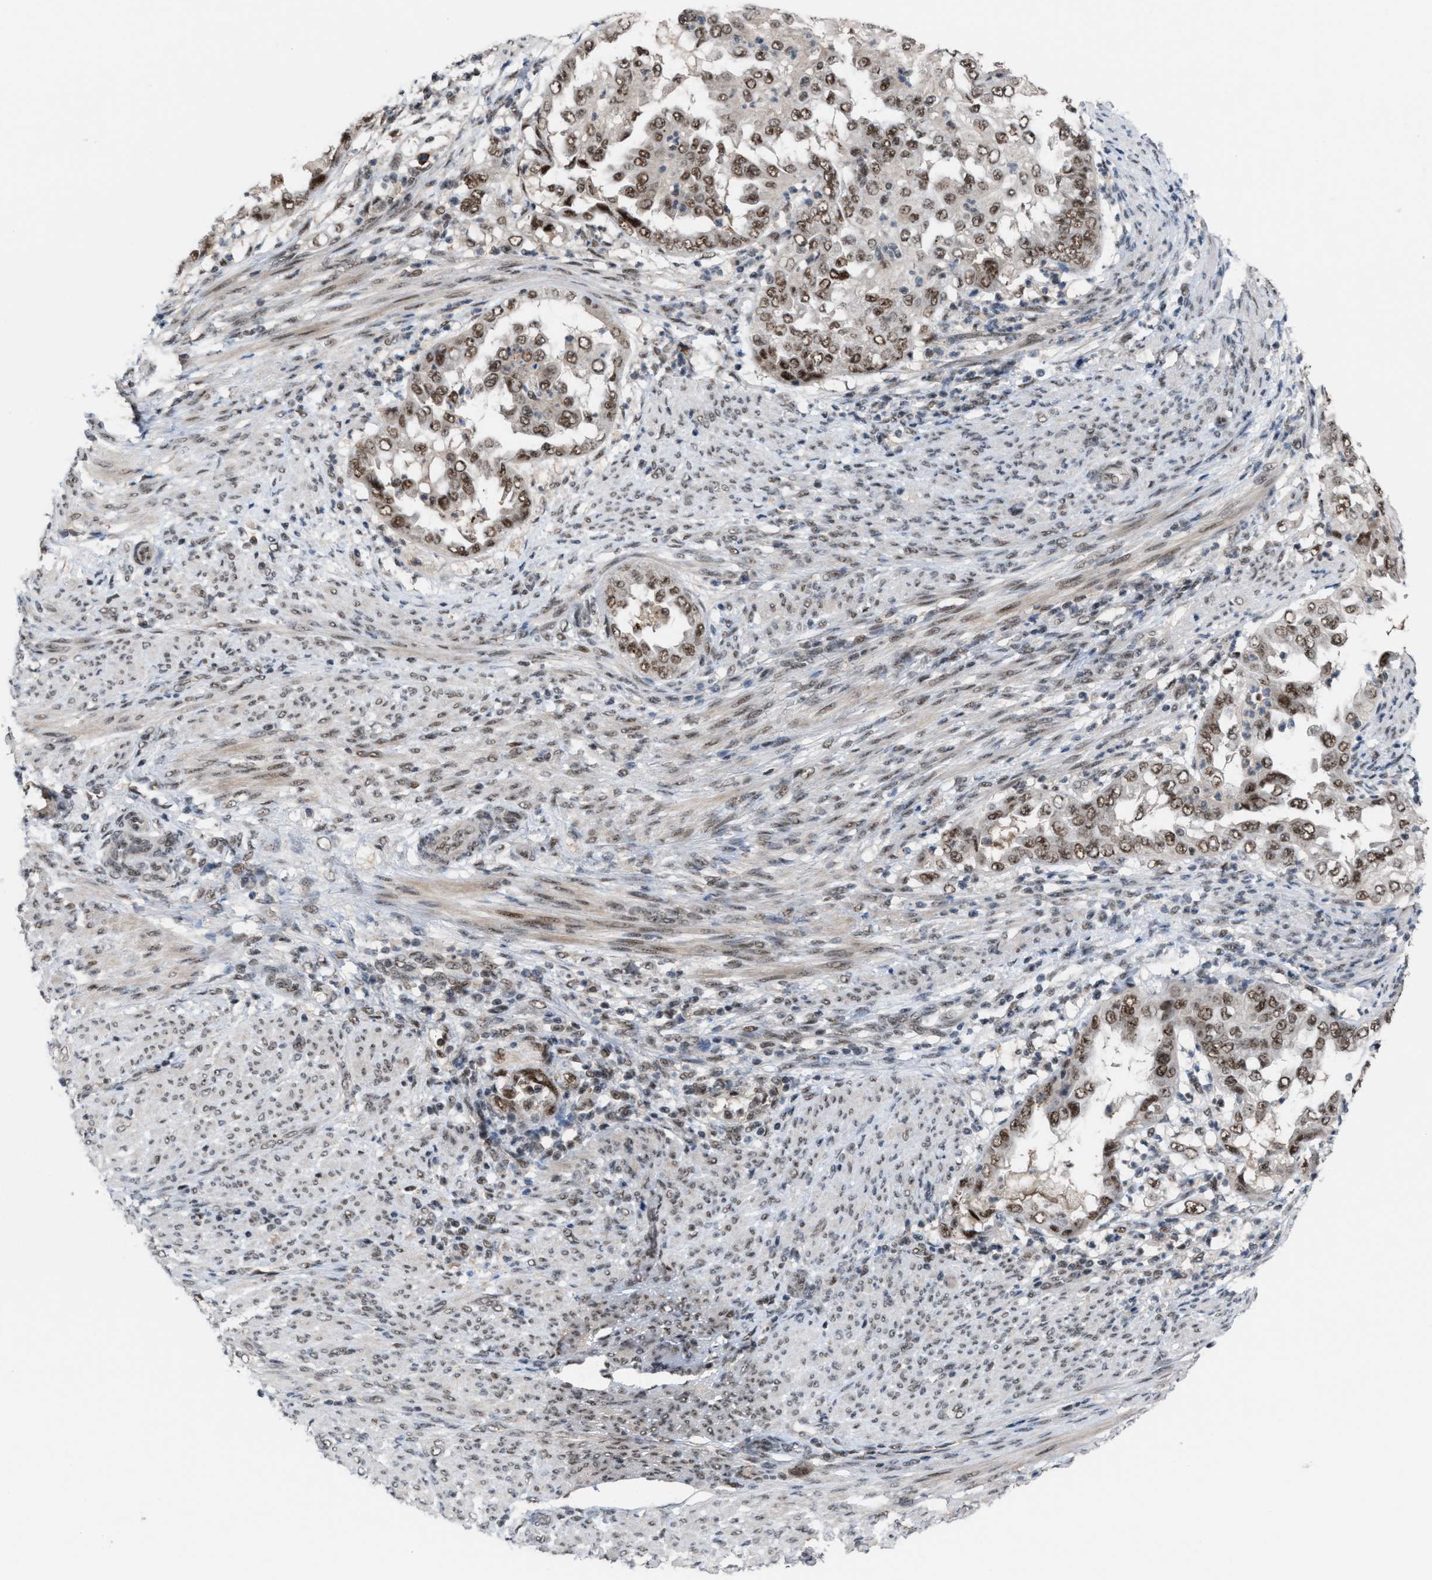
{"staining": {"intensity": "moderate", "quantity": ">75%", "location": "nuclear"}, "tissue": "endometrial cancer", "cell_type": "Tumor cells", "image_type": "cancer", "snomed": [{"axis": "morphology", "description": "Adenocarcinoma, NOS"}, {"axis": "topography", "description": "Endometrium"}], "caption": "Endometrial cancer (adenocarcinoma) stained with IHC demonstrates moderate nuclear staining in about >75% of tumor cells. The staining is performed using DAB brown chromogen to label protein expression. The nuclei are counter-stained blue using hematoxylin.", "gene": "PRPF4", "patient": {"sex": "female", "age": 85}}